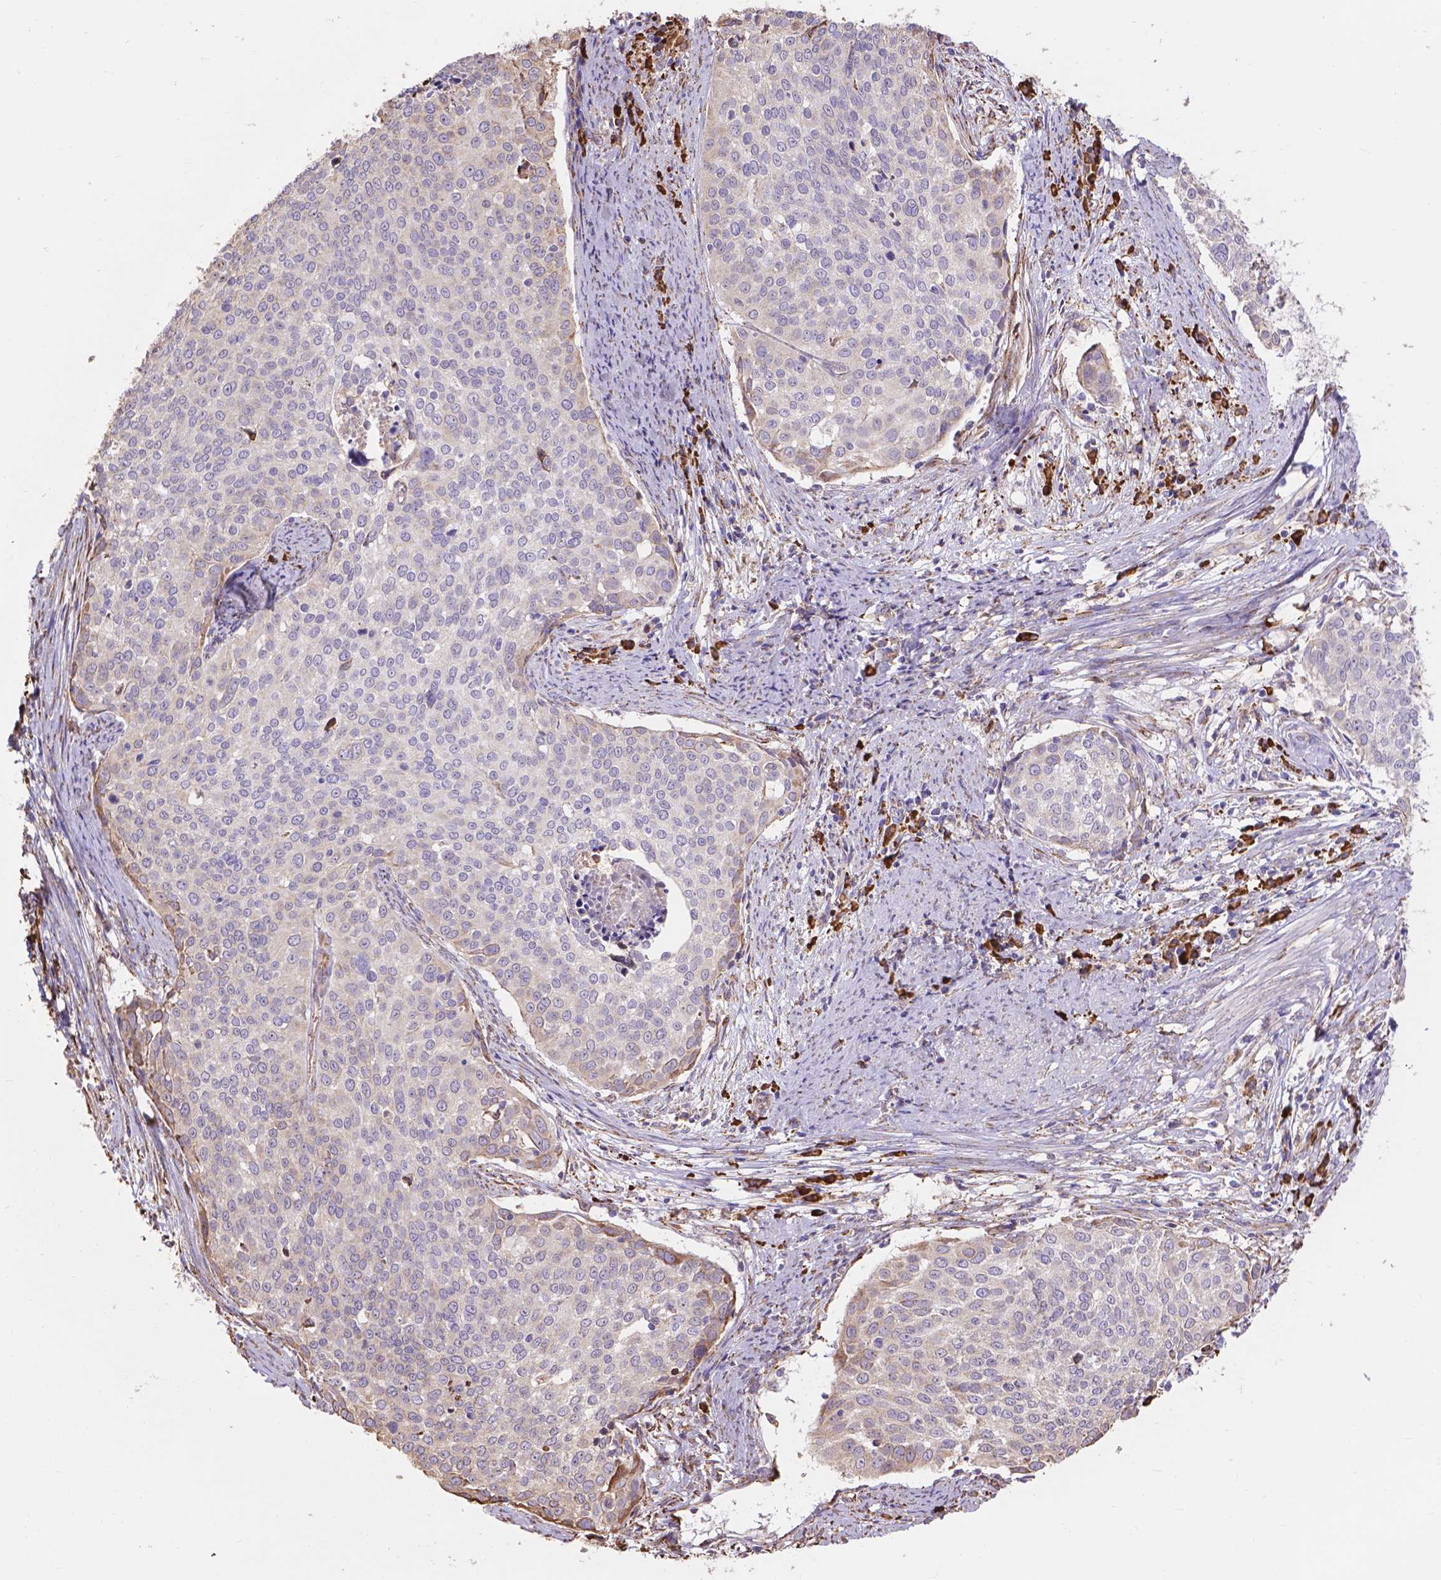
{"staining": {"intensity": "negative", "quantity": "none", "location": "none"}, "tissue": "cervical cancer", "cell_type": "Tumor cells", "image_type": "cancer", "snomed": [{"axis": "morphology", "description": "Squamous cell carcinoma, NOS"}, {"axis": "topography", "description": "Cervix"}], "caption": "IHC histopathology image of neoplastic tissue: human cervical cancer stained with DAB displays no significant protein expression in tumor cells.", "gene": "IPO11", "patient": {"sex": "female", "age": 39}}